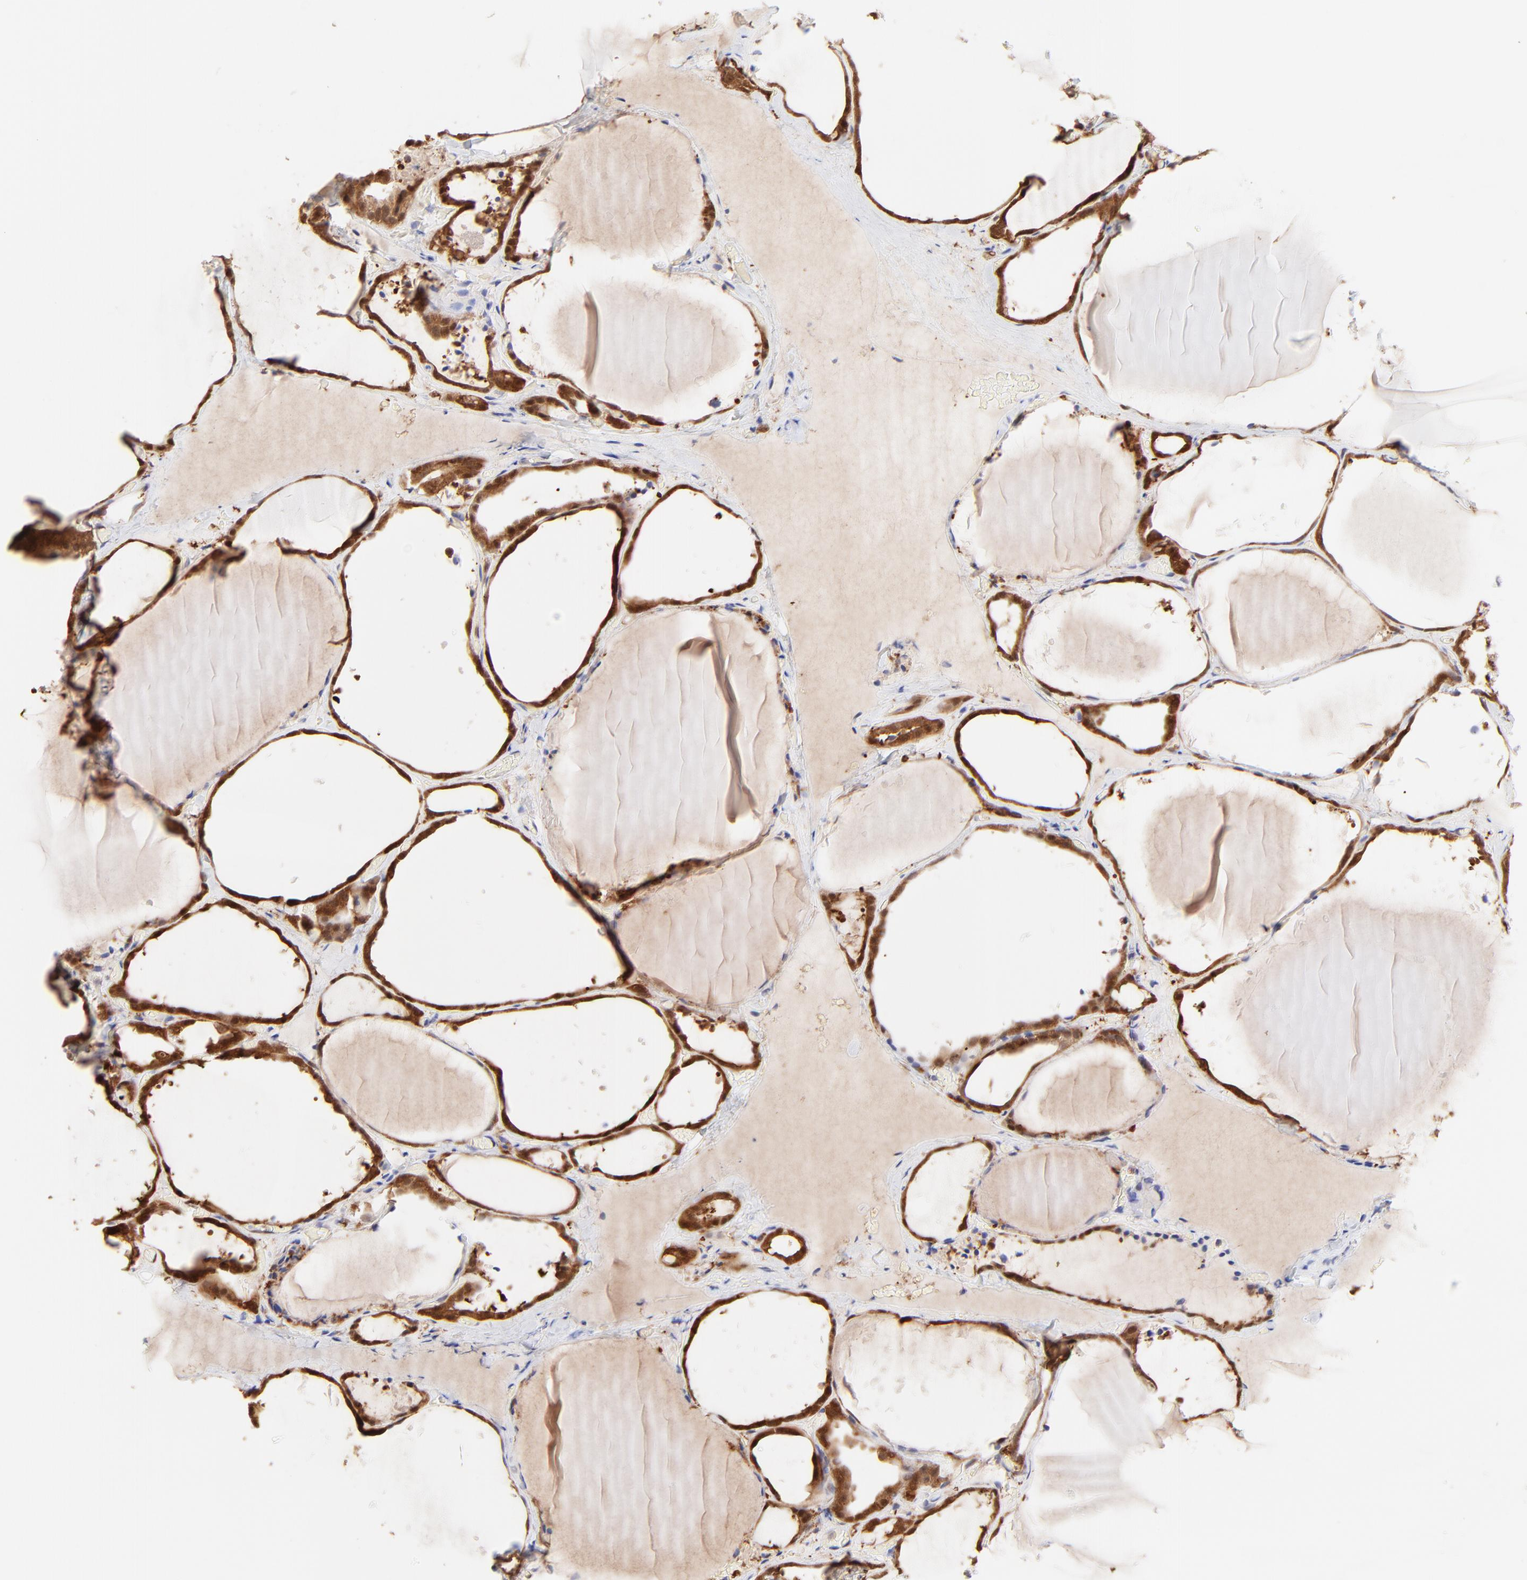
{"staining": {"intensity": "strong", "quantity": ">75%", "location": "cytoplasmic/membranous"}, "tissue": "thyroid gland", "cell_type": "Glandular cells", "image_type": "normal", "snomed": [{"axis": "morphology", "description": "Normal tissue, NOS"}, {"axis": "topography", "description": "Thyroid gland"}], "caption": "High-magnification brightfield microscopy of normal thyroid gland stained with DAB (brown) and counterstained with hematoxylin (blue). glandular cells exhibit strong cytoplasmic/membranous expression is appreciated in about>75% of cells. (DAB (3,3'-diaminobenzidine) IHC, brown staining for protein, blue staining for nuclei).", "gene": "HYAL1", "patient": {"sex": "female", "age": 22}}